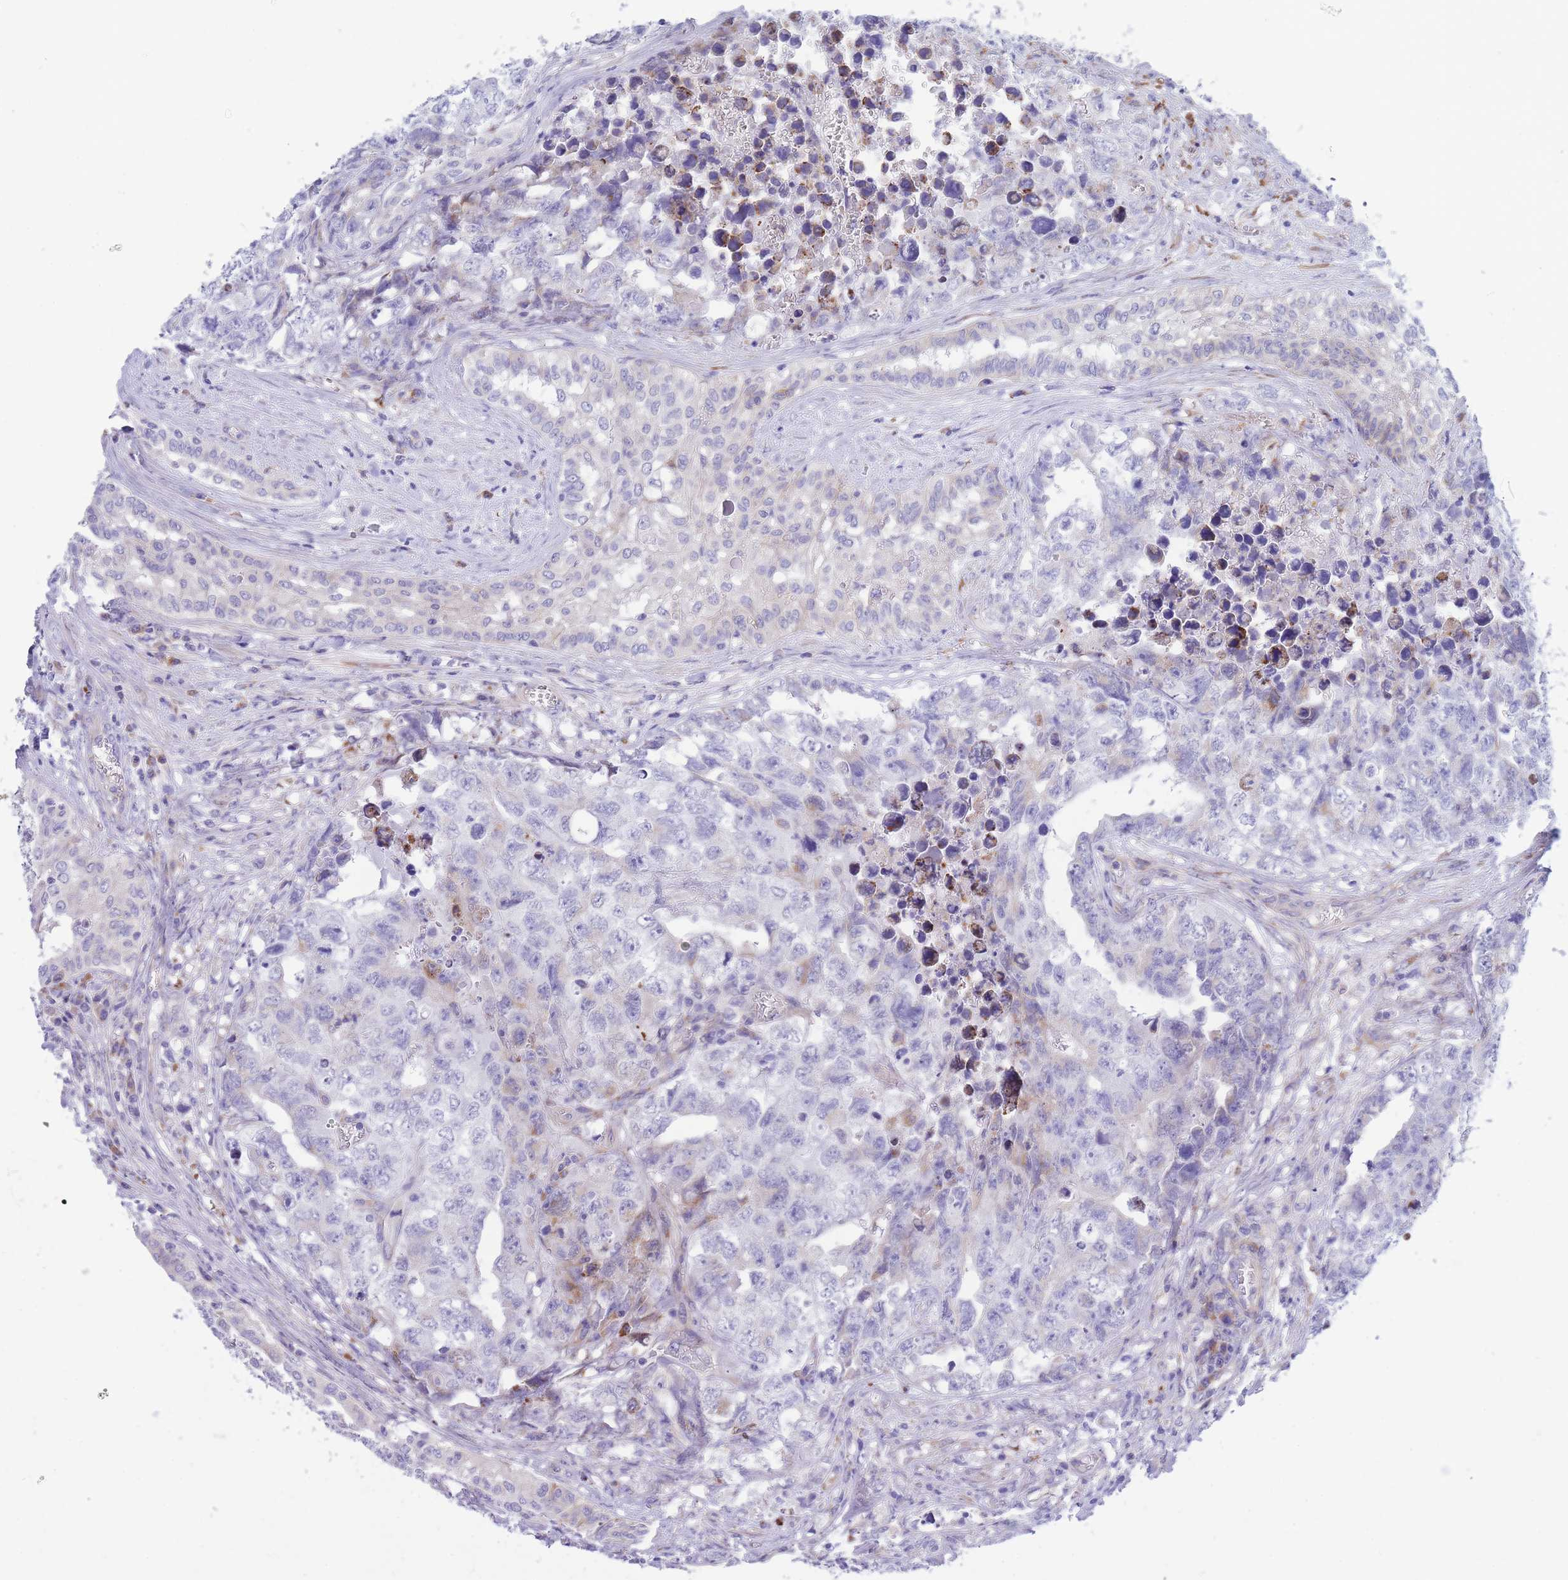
{"staining": {"intensity": "negative", "quantity": "none", "location": "none"}, "tissue": "testis cancer", "cell_type": "Tumor cells", "image_type": "cancer", "snomed": [{"axis": "morphology", "description": "Carcinoma, Embryonal, NOS"}, {"axis": "topography", "description": "Testis"}], "caption": "Testis cancer was stained to show a protein in brown. There is no significant staining in tumor cells.", "gene": "DET1", "patient": {"sex": "male", "age": 31}}